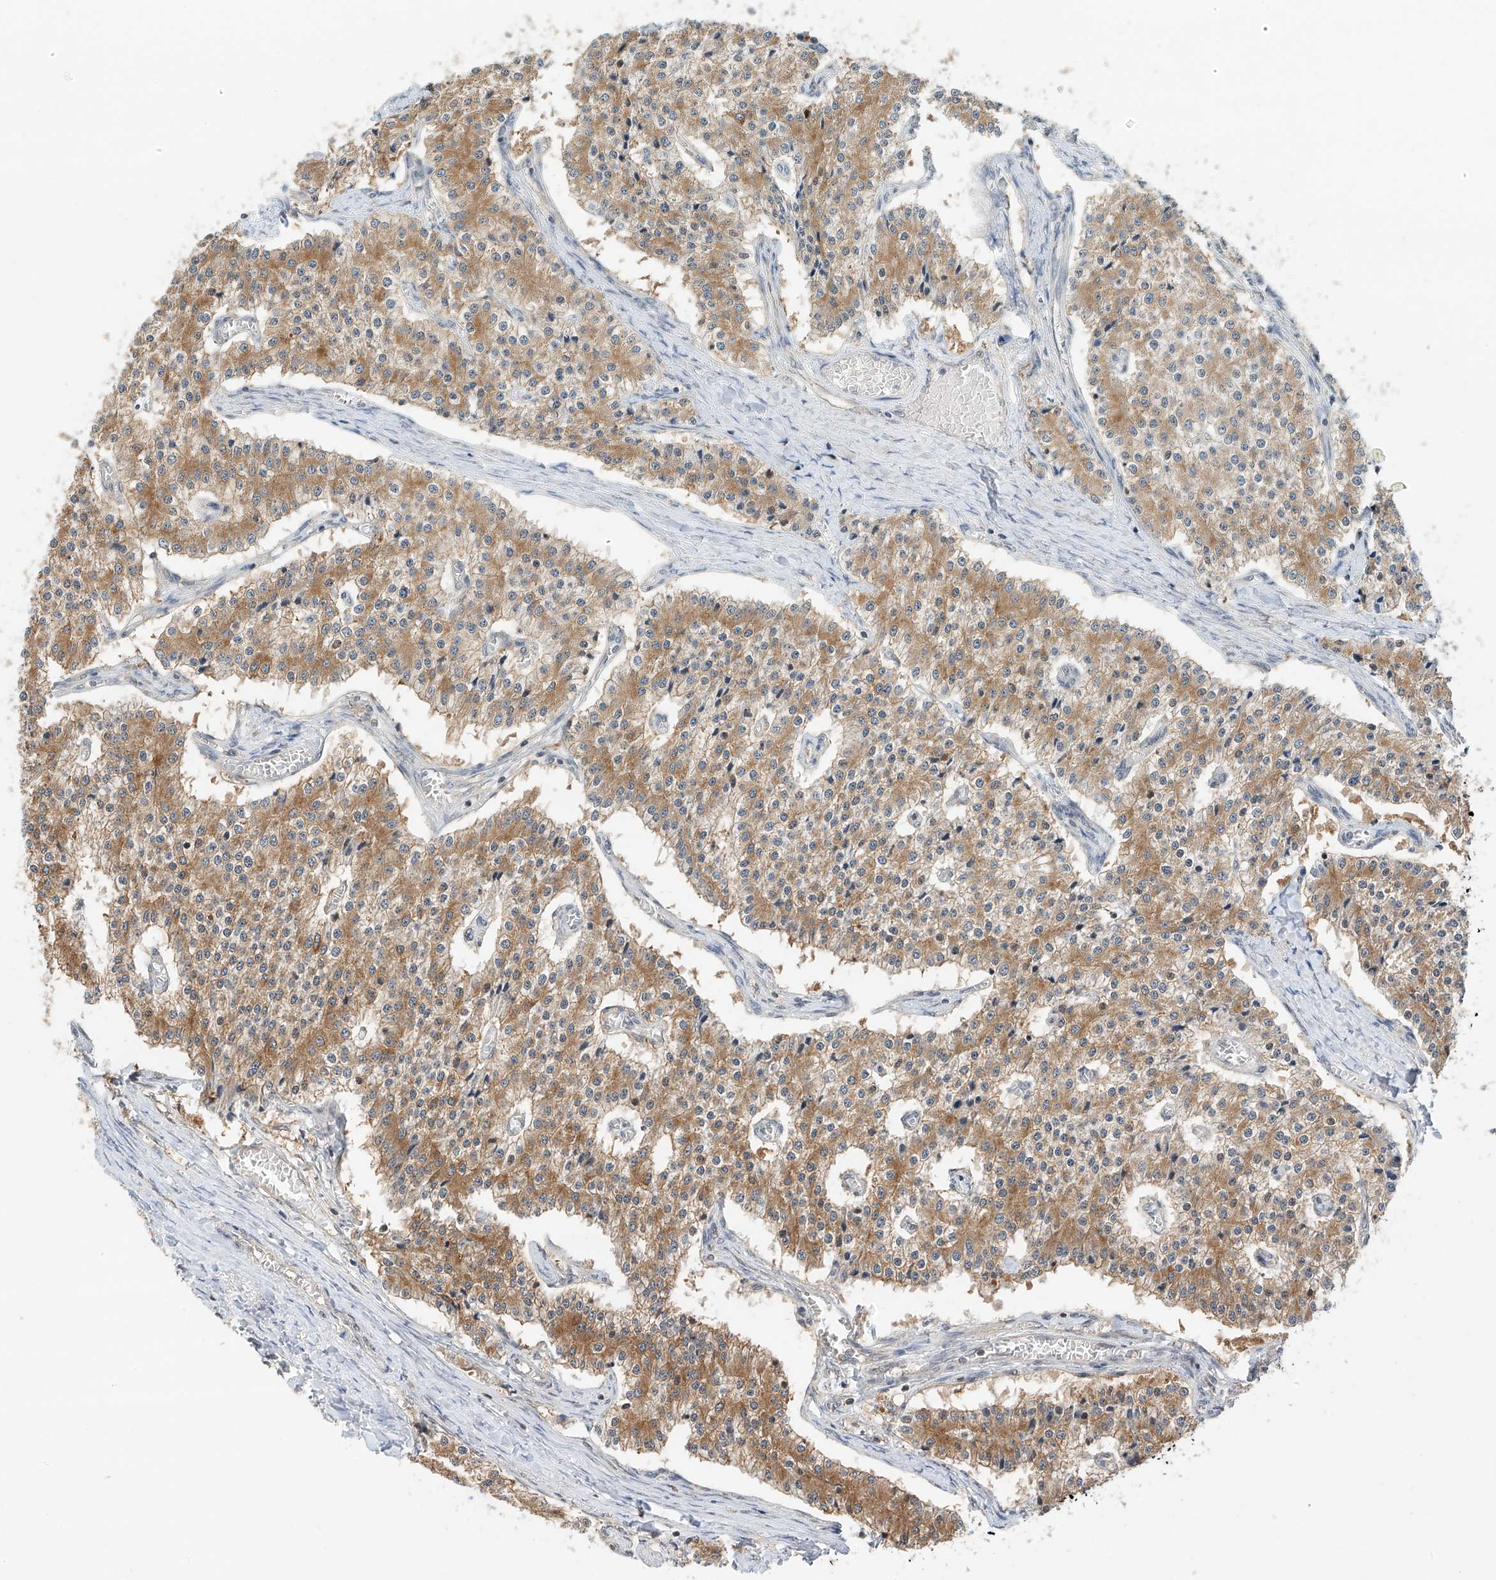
{"staining": {"intensity": "moderate", "quantity": ">75%", "location": "cytoplasmic/membranous"}, "tissue": "carcinoid", "cell_type": "Tumor cells", "image_type": "cancer", "snomed": [{"axis": "morphology", "description": "Carcinoid, malignant, NOS"}, {"axis": "topography", "description": "Colon"}], "caption": "This histopathology image demonstrates immunohistochemistry staining of human malignant carcinoid, with medium moderate cytoplasmic/membranous positivity in approximately >75% of tumor cells.", "gene": "PPA2", "patient": {"sex": "female", "age": 52}}